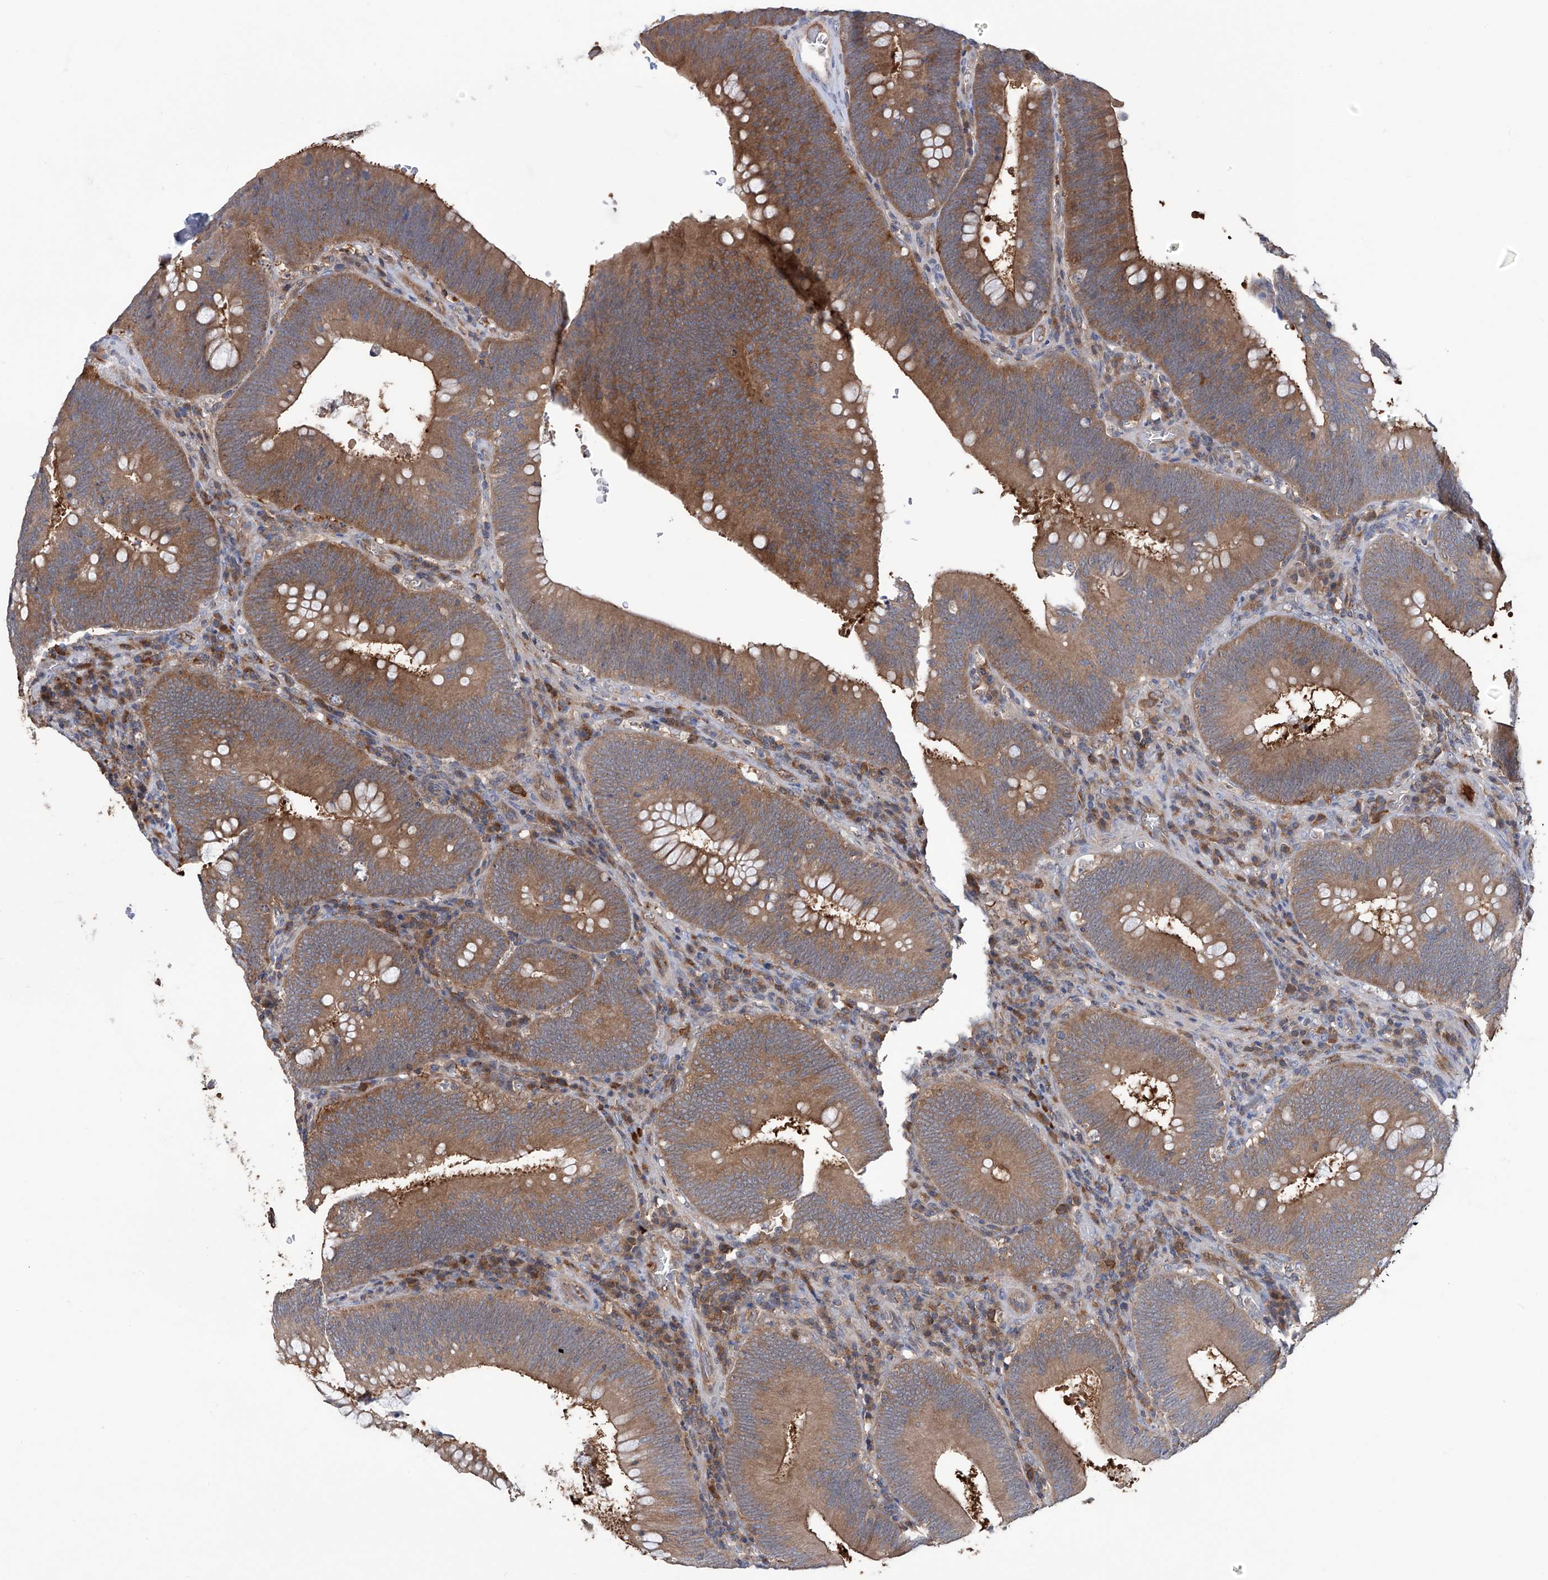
{"staining": {"intensity": "moderate", "quantity": ">75%", "location": "cytoplasmic/membranous"}, "tissue": "colorectal cancer", "cell_type": "Tumor cells", "image_type": "cancer", "snomed": [{"axis": "morphology", "description": "Normal tissue, NOS"}, {"axis": "topography", "description": "Colon"}], "caption": "Colorectal cancer was stained to show a protein in brown. There is medium levels of moderate cytoplasmic/membranous positivity in about >75% of tumor cells.", "gene": "NUDT17", "patient": {"sex": "female", "age": 82}}